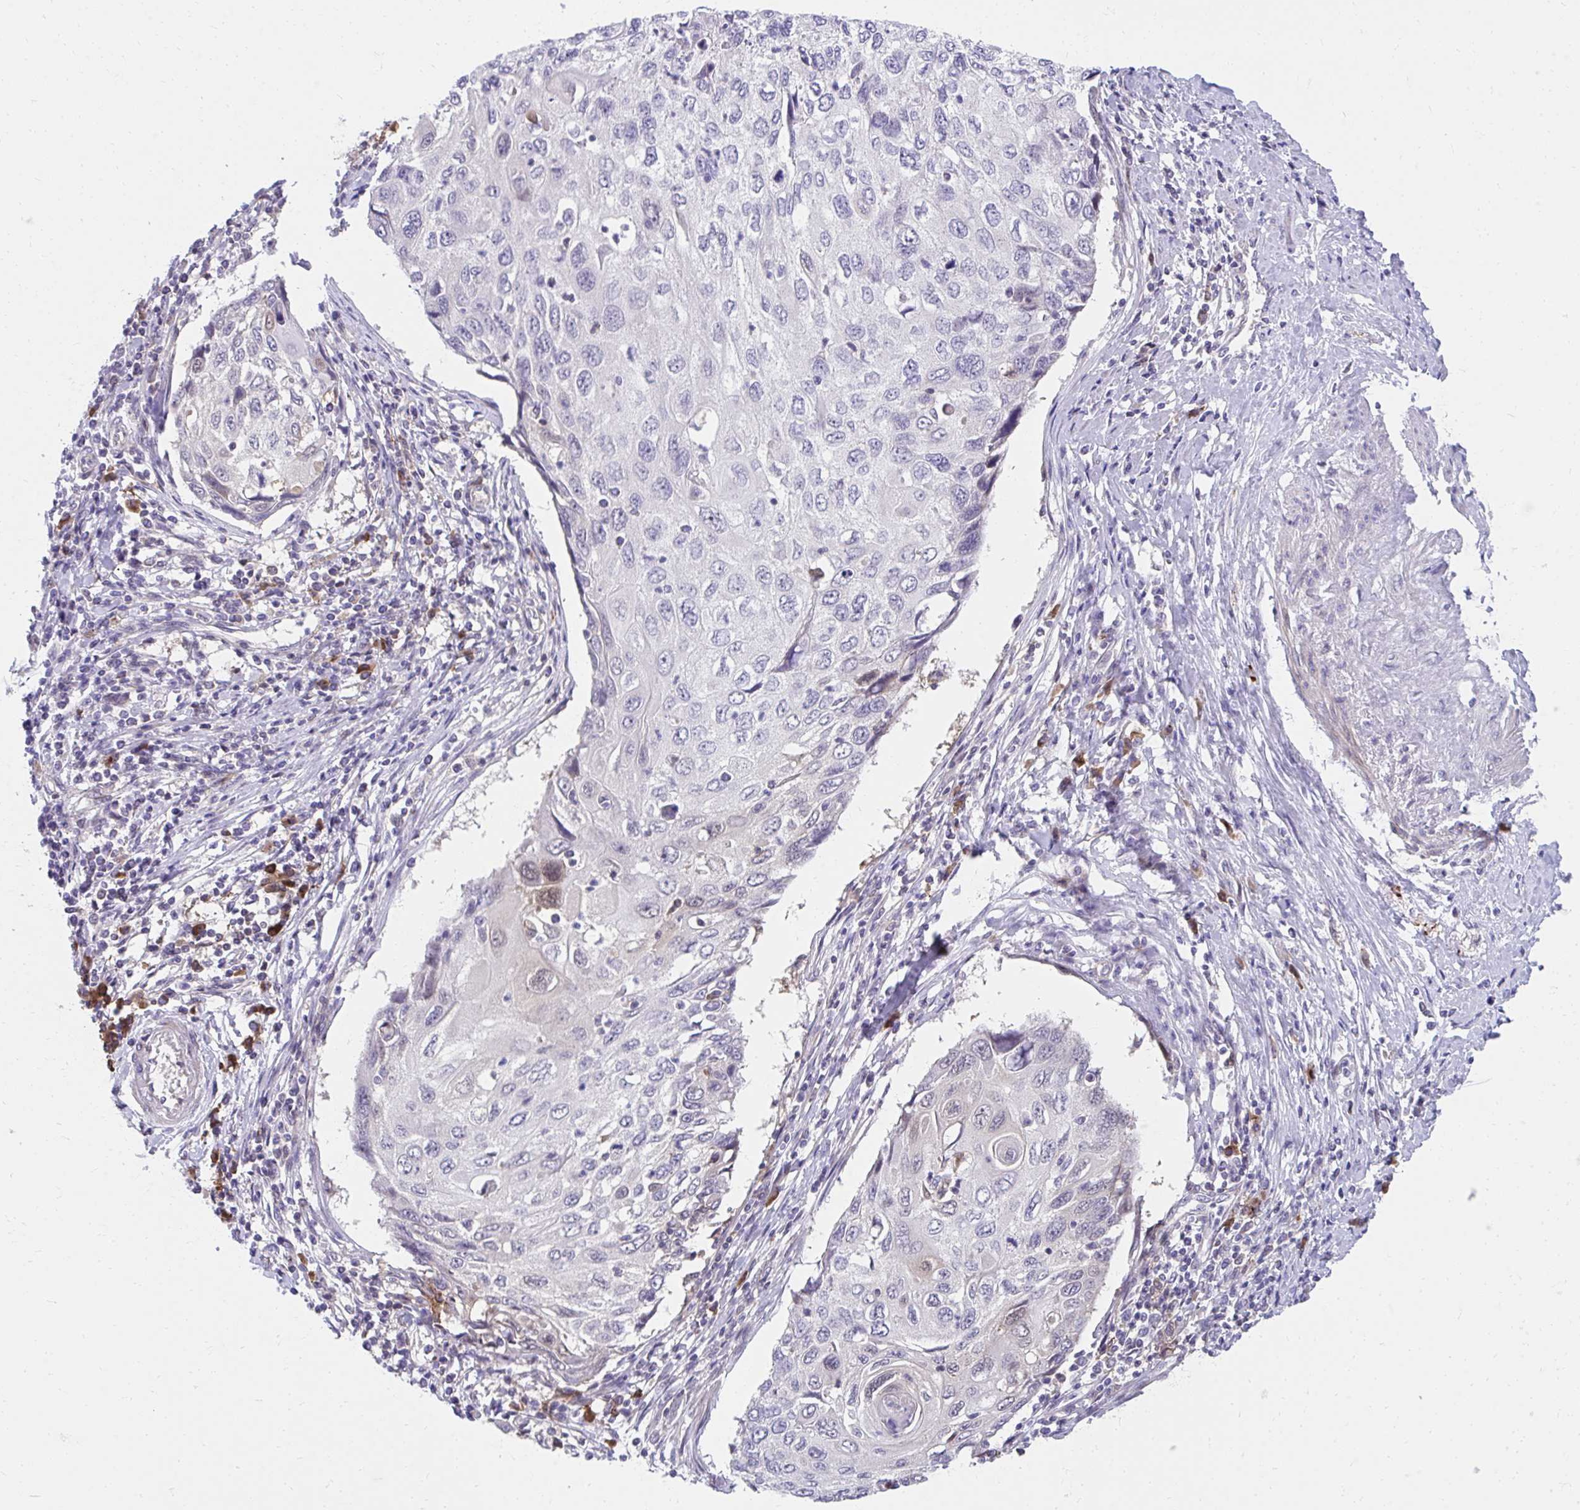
{"staining": {"intensity": "negative", "quantity": "none", "location": "none"}, "tissue": "cervical cancer", "cell_type": "Tumor cells", "image_type": "cancer", "snomed": [{"axis": "morphology", "description": "Squamous cell carcinoma, NOS"}, {"axis": "topography", "description": "Cervix"}], "caption": "Tumor cells show no significant staining in cervical cancer (squamous cell carcinoma).", "gene": "SLAMF7", "patient": {"sex": "female", "age": 70}}